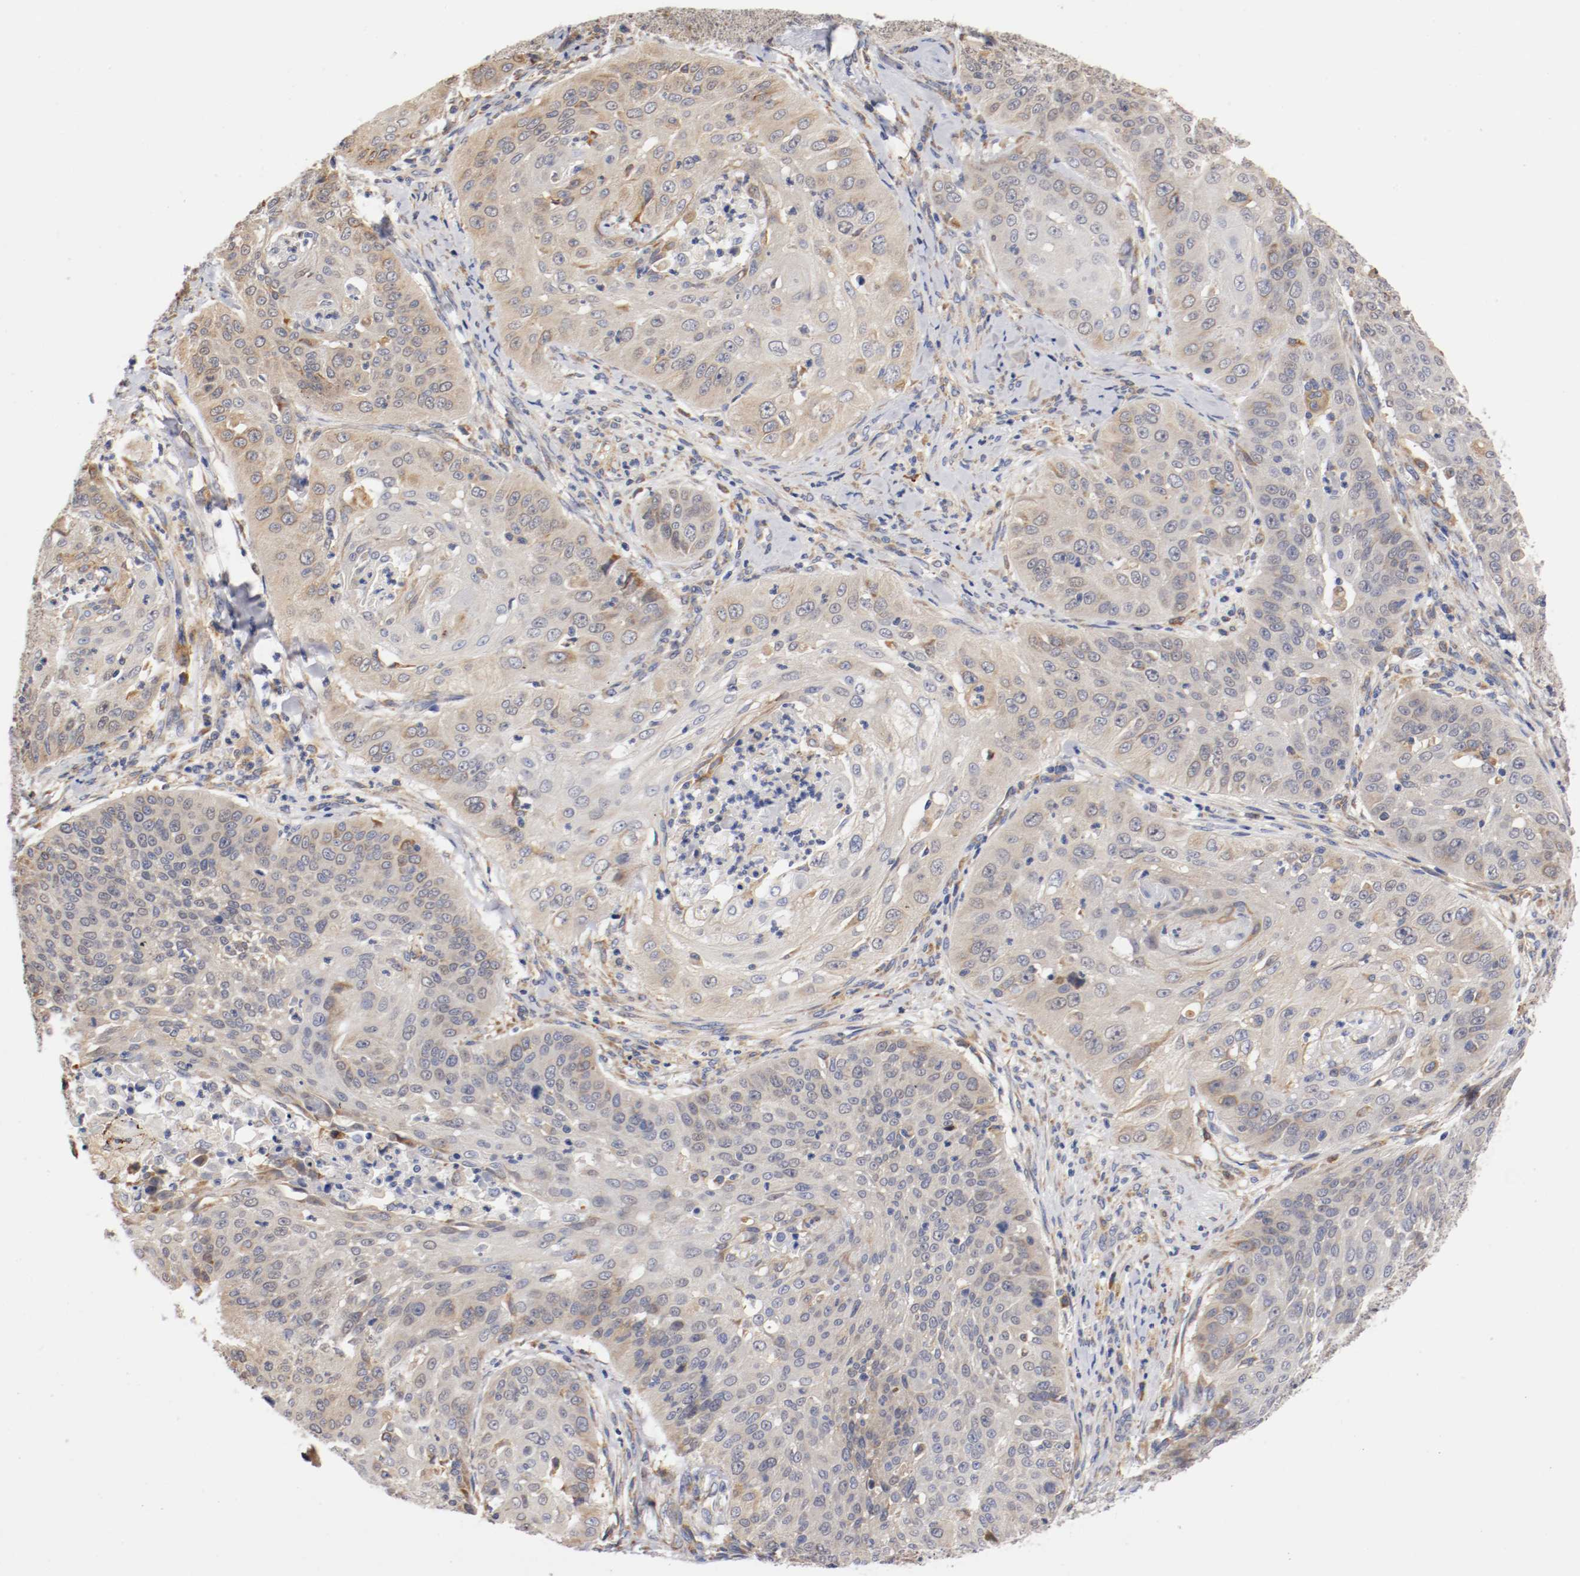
{"staining": {"intensity": "weak", "quantity": ">75%", "location": "cytoplasmic/membranous"}, "tissue": "cervical cancer", "cell_type": "Tumor cells", "image_type": "cancer", "snomed": [{"axis": "morphology", "description": "Squamous cell carcinoma, NOS"}, {"axis": "topography", "description": "Cervix"}], "caption": "Approximately >75% of tumor cells in cervical cancer display weak cytoplasmic/membranous protein staining as visualized by brown immunohistochemical staining.", "gene": "TNFSF13", "patient": {"sex": "female", "age": 64}}